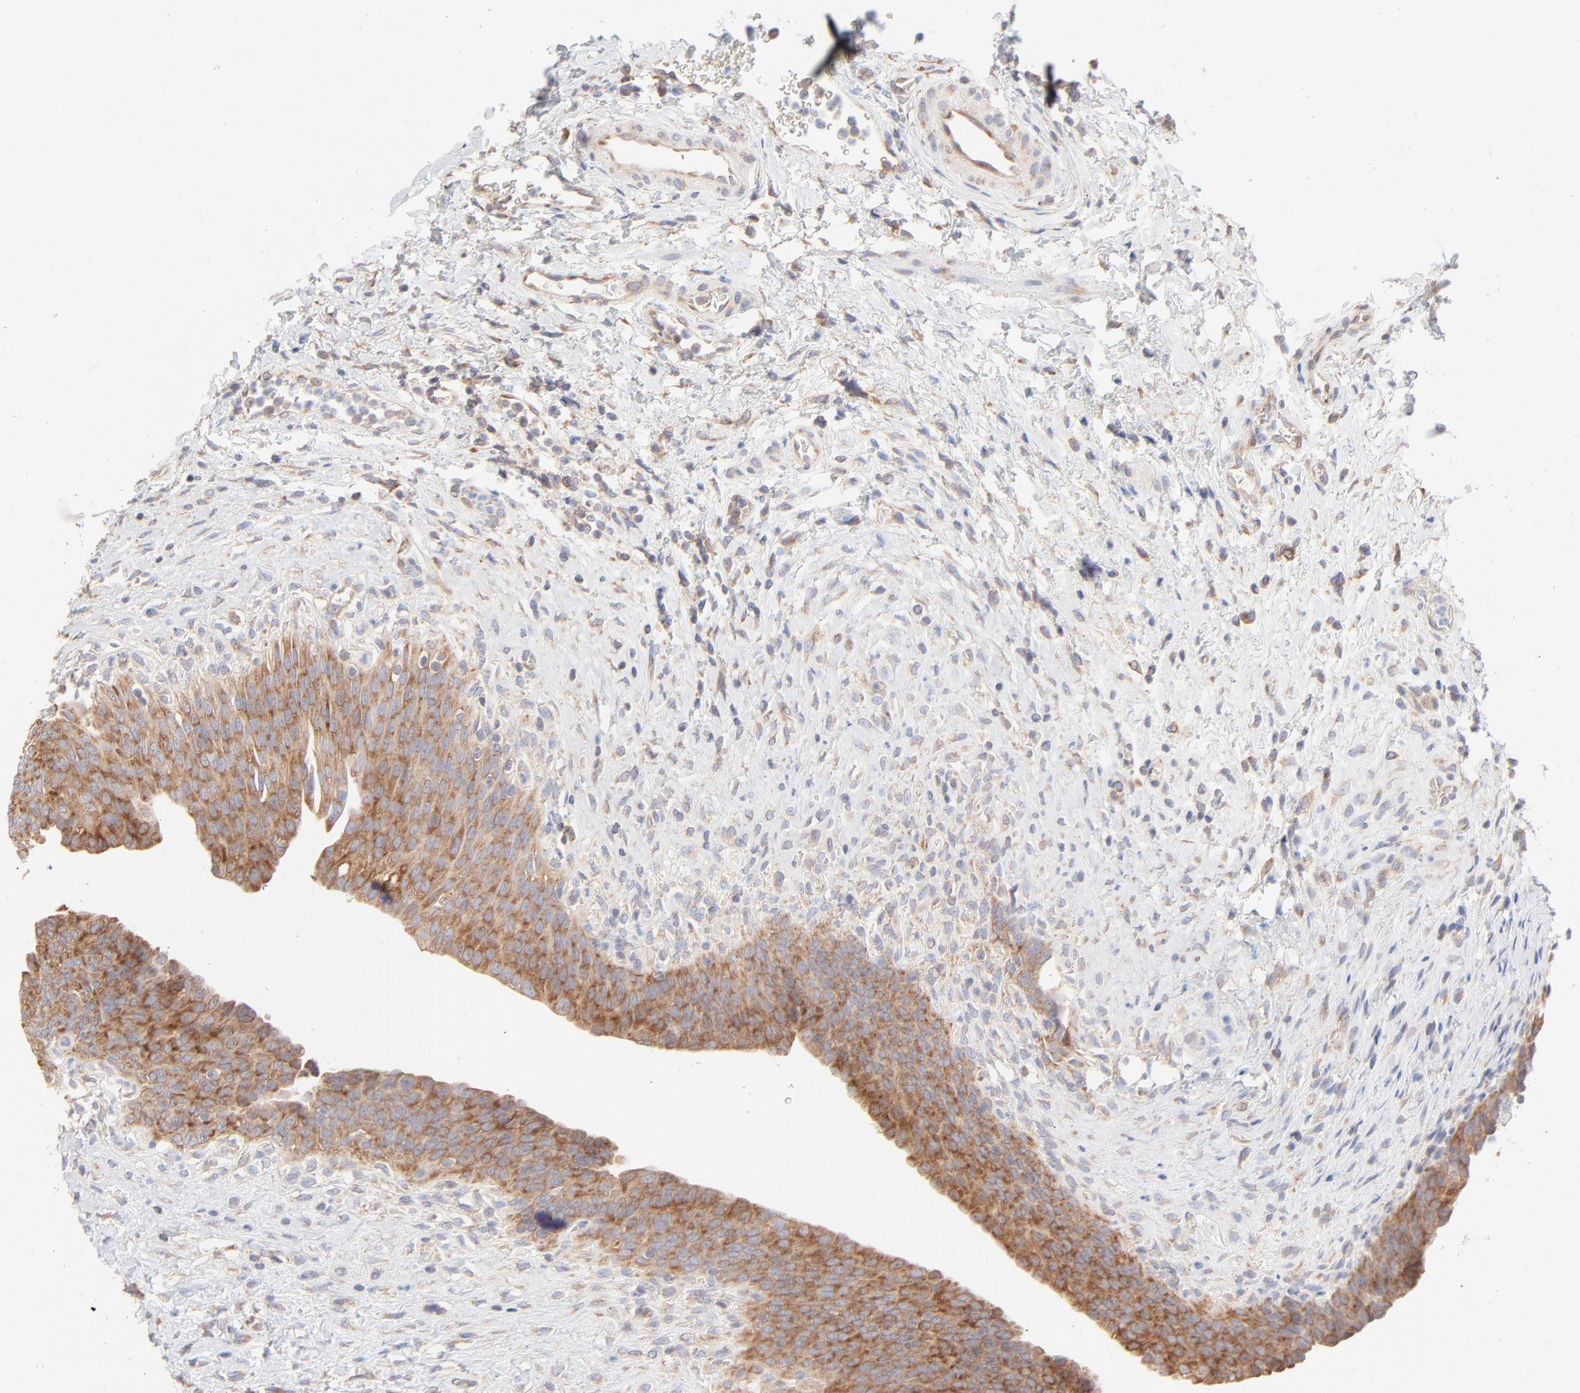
{"staining": {"intensity": "moderate", "quantity": ">75%", "location": "cytoplasmic/membranous"}, "tissue": "urinary bladder", "cell_type": "Urothelial cells", "image_type": "normal", "snomed": [{"axis": "morphology", "description": "Normal tissue, NOS"}, {"axis": "morphology", "description": "Dysplasia, NOS"}, {"axis": "topography", "description": "Urinary bladder"}], "caption": "Urinary bladder stained with a brown dye reveals moderate cytoplasmic/membranous positive expression in about >75% of urothelial cells.", "gene": "RPS21", "patient": {"sex": "male", "age": 35}}